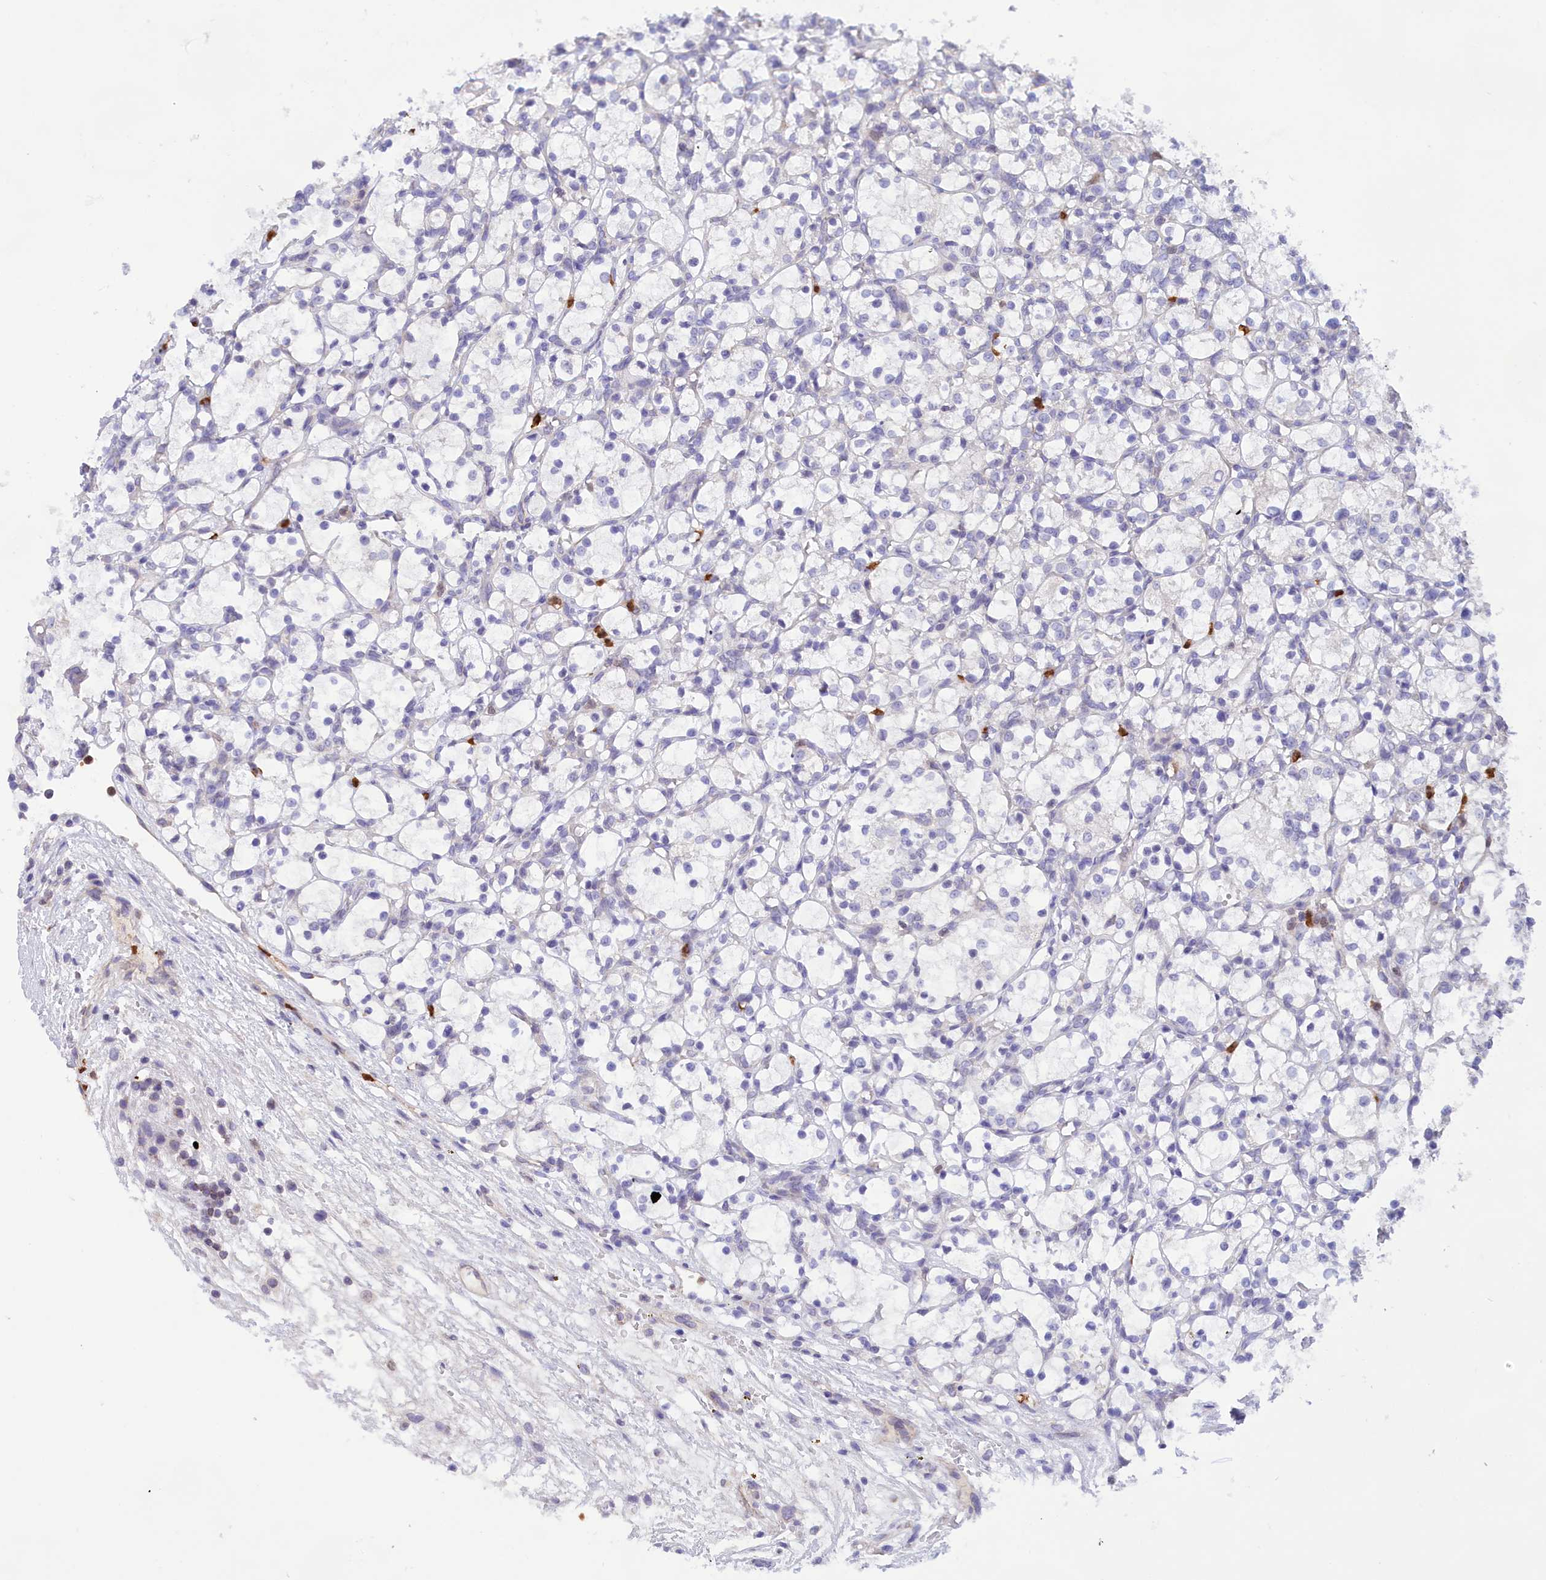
{"staining": {"intensity": "negative", "quantity": "none", "location": "none"}, "tissue": "renal cancer", "cell_type": "Tumor cells", "image_type": "cancer", "snomed": [{"axis": "morphology", "description": "Adenocarcinoma, NOS"}, {"axis": "topography", "description": "Kidney"}], "caption": "DAB immunohistochemical staining of human adenocarcinoma (renal) shows no significant staining in tumor cells.", "gene": "PKHD1L1", "patient": {"sex": "female", "age": 69}}